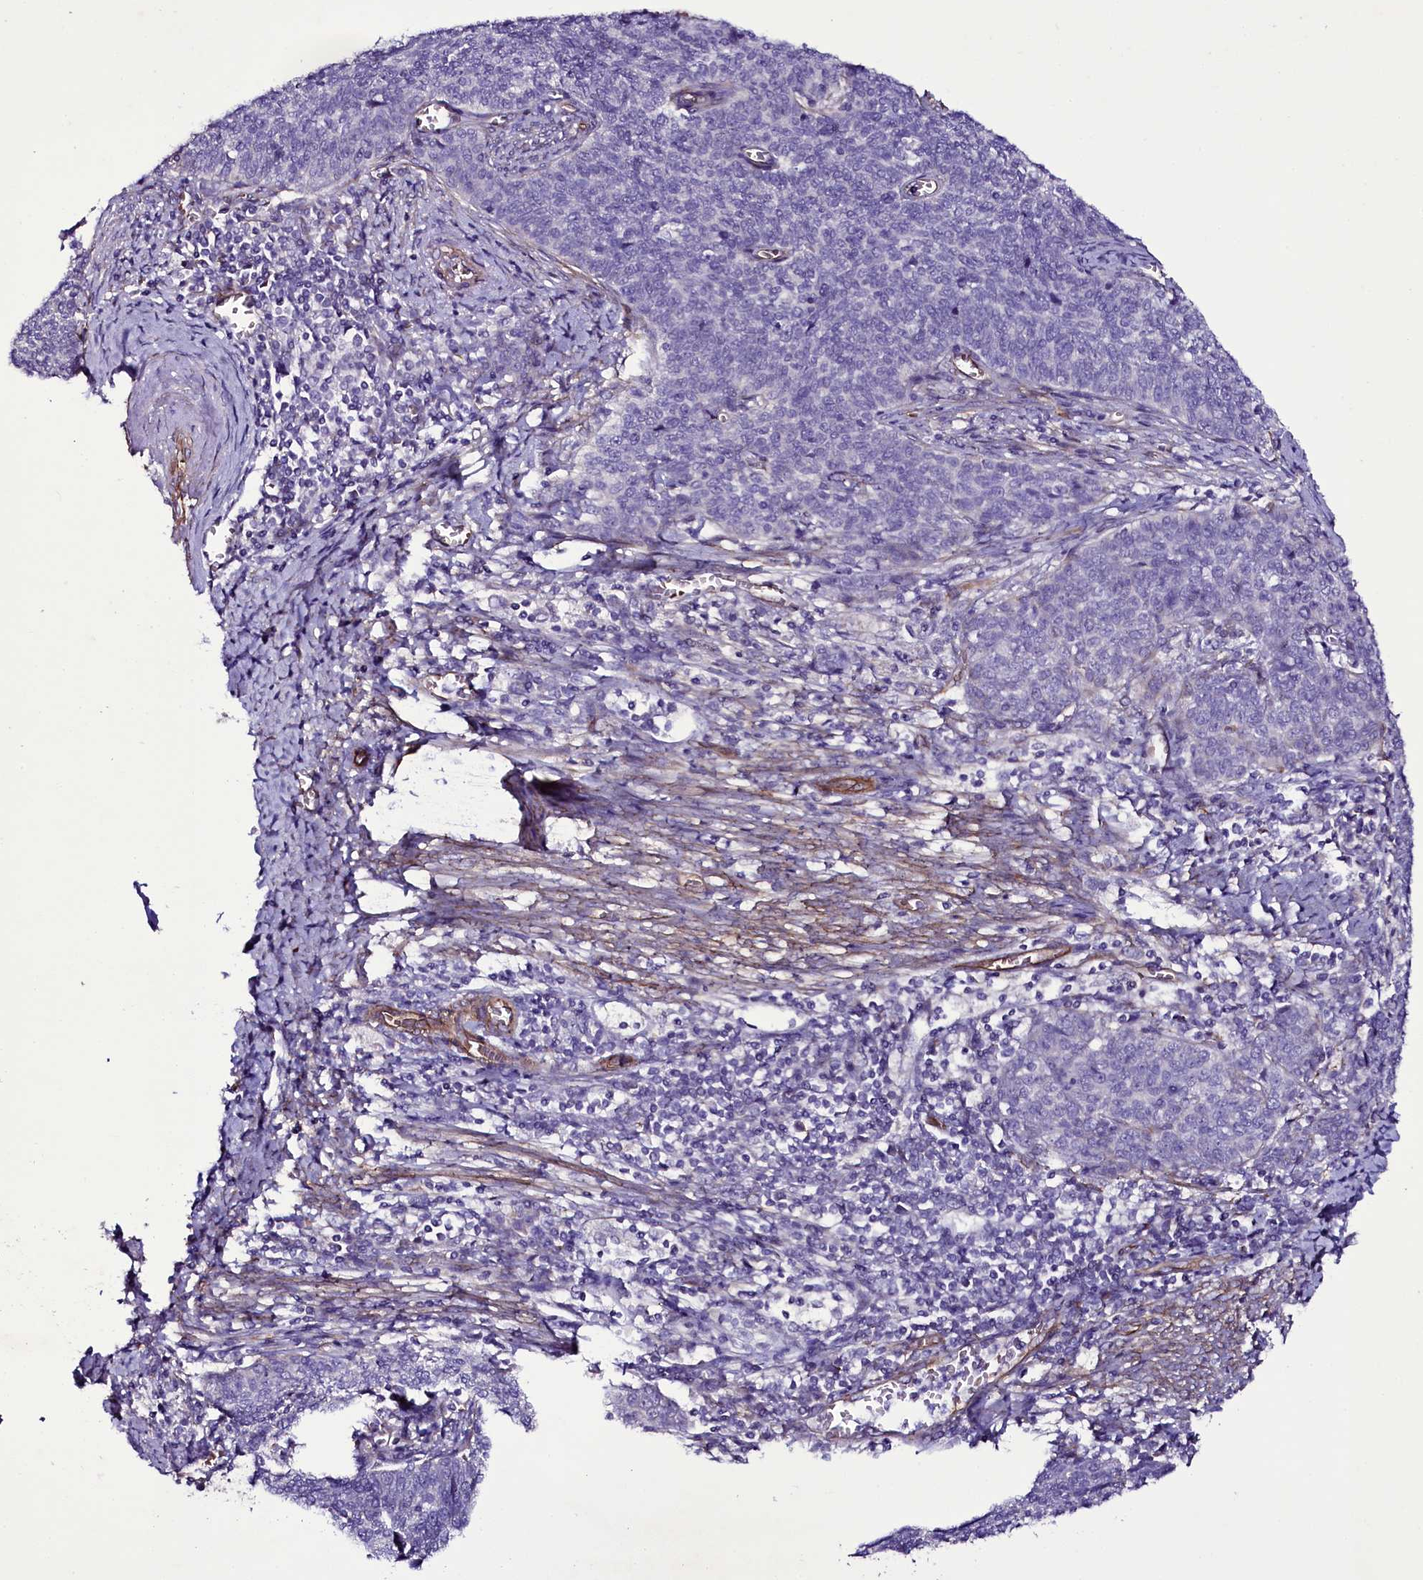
{"staining": {"intensity": "negative", "quantity": "none", "location": "none"}, "tissue": "cervical cancer", "cell_type": "Tumor cells", "image_type": "cancer", "snomed": [{"axis": "morphology", "description": "Squamous cell carcinoma, NOS"}, {"axis": "topography", "description": "Cervix"}], "caption": "The photomicrograph displays no staining of tumor cells in squamous cell carcinoma (cervical).", "gene": "MEX3C", "patient": {"sex": "female", "age": 39}}